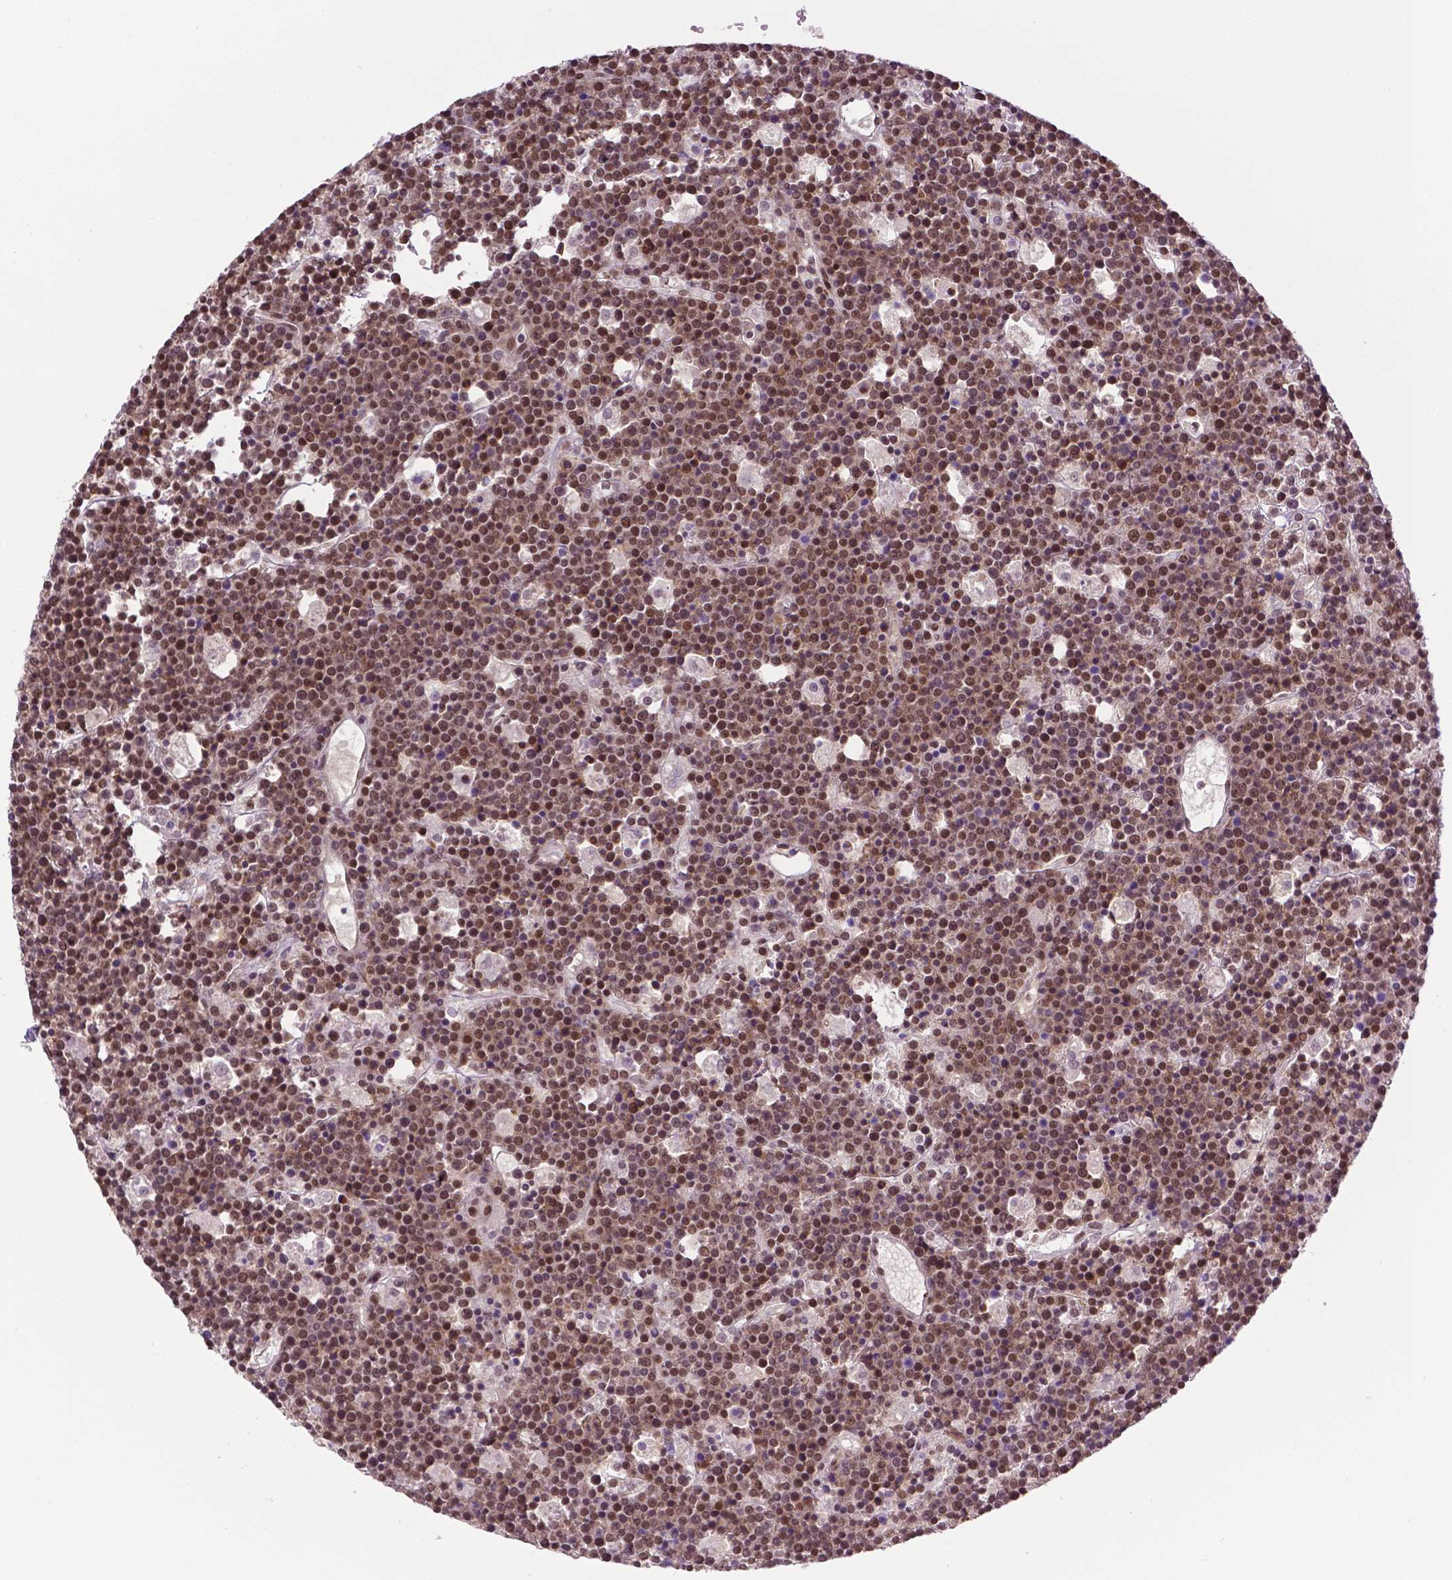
{"staining": {"intensity": "moderate", "quantity": ">75%", "location": "nuclear"}, "tissue": "lymphoma", "cell_type": "Tumor cells", "image_type": "cancer", "snomed": [{"axis": "morphology", "description": "Malignant lymphoma, non-Hodgkin's type, High grade"}, {"axis": "topography", "description": "Ovary"}], "caption": "Protein staining by immunohistochemistry (IHC) exhibits moderate nuclear expression in approximately >75% of tumor cells in lymphoma. The staining was performed using DAB (3,3'-diaminobenzidine) to visualize the protein expression in brown, while the nuclei were stained in blue with hematoxylin (Magnification: 20x).", "gene": "UBQLN4", "patient": {"sex": "female", "age": 56}}